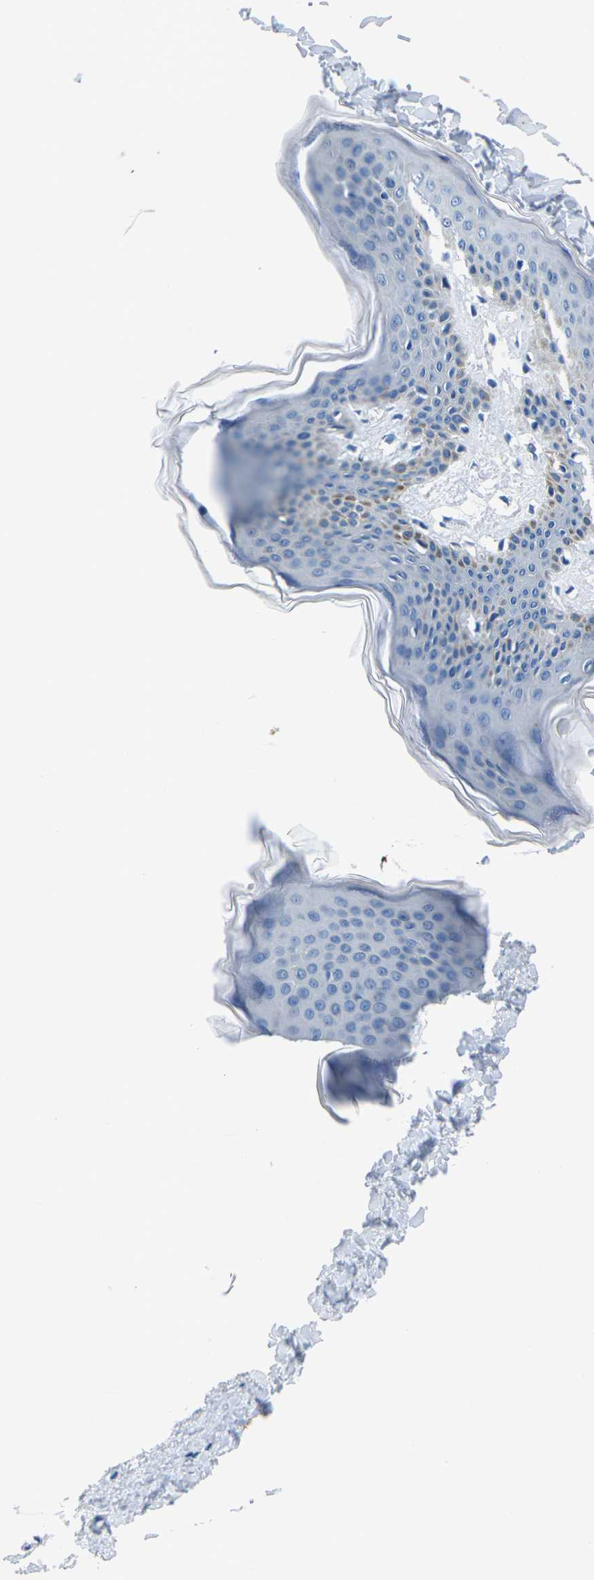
{"staining": {"intensity": "negative", "quantity": "none", "location": "none"}, "tissue": "skin", "cell_type": "Fibroblasts", "image_type": "normal", "snomed": [{"axis": "morphology", "description": "Normal tissue, NOS"}, {"axis": "topography", "description": "Skin"}], "caption": "Fibroblasts show no significant positivity in normal skin. The staining is performed using DAB (3,3'-diaminobenzidine) brown chromogen with nuclei counter-stained in using hematoxylin.", "gene": "UMOD", "patient": {"sex": "female", "age": 17}}